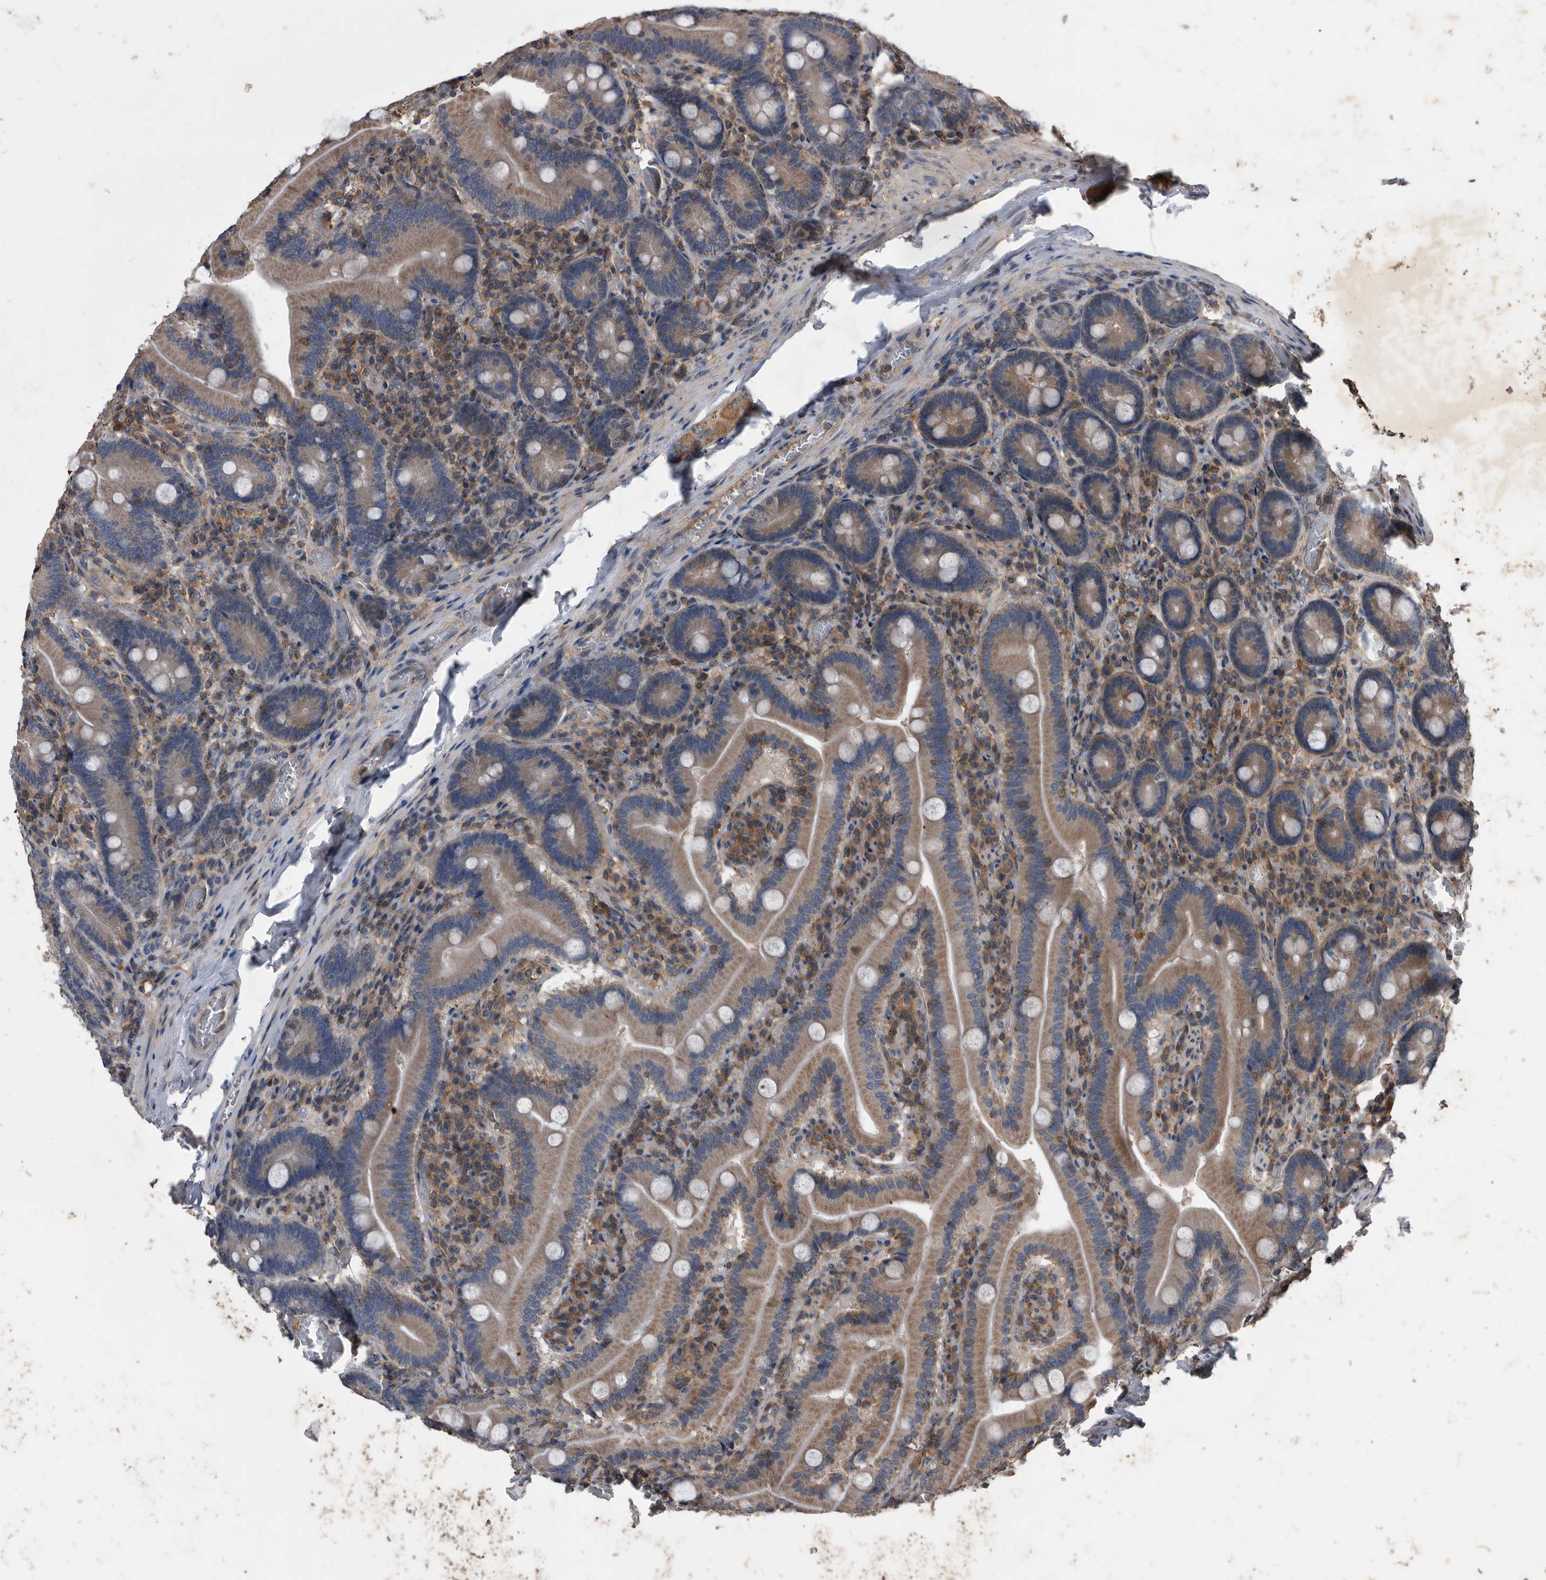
{"staining": {"intensity": "weak", "quantity": "25%-75%", "location": "cytoplasmic/membranous"}, "tissue": "duodenum", "cell_type": "Glandular cells", "image_type": "normal", "snomed": [{"axis": "morphology", "description": "Normal tissue, NOS"}, {"axis": "topography", "description": "Duodenum"}], "caption": "IHC staining of normal duodenum, which exhibits low levels of weak cytoplasmic/membranous staining in approximately 25%-75% of glandular cells indicating weak cytoplasmic/membranous protein staining. The staining was performed using DAB (3,3'-diaminobenzidine) (brown) for protein detection and nuclei were counterstained in hematoxylin (blue).", "gene": "NRBP1", "patient": {"sex": "female", "age": 62}}